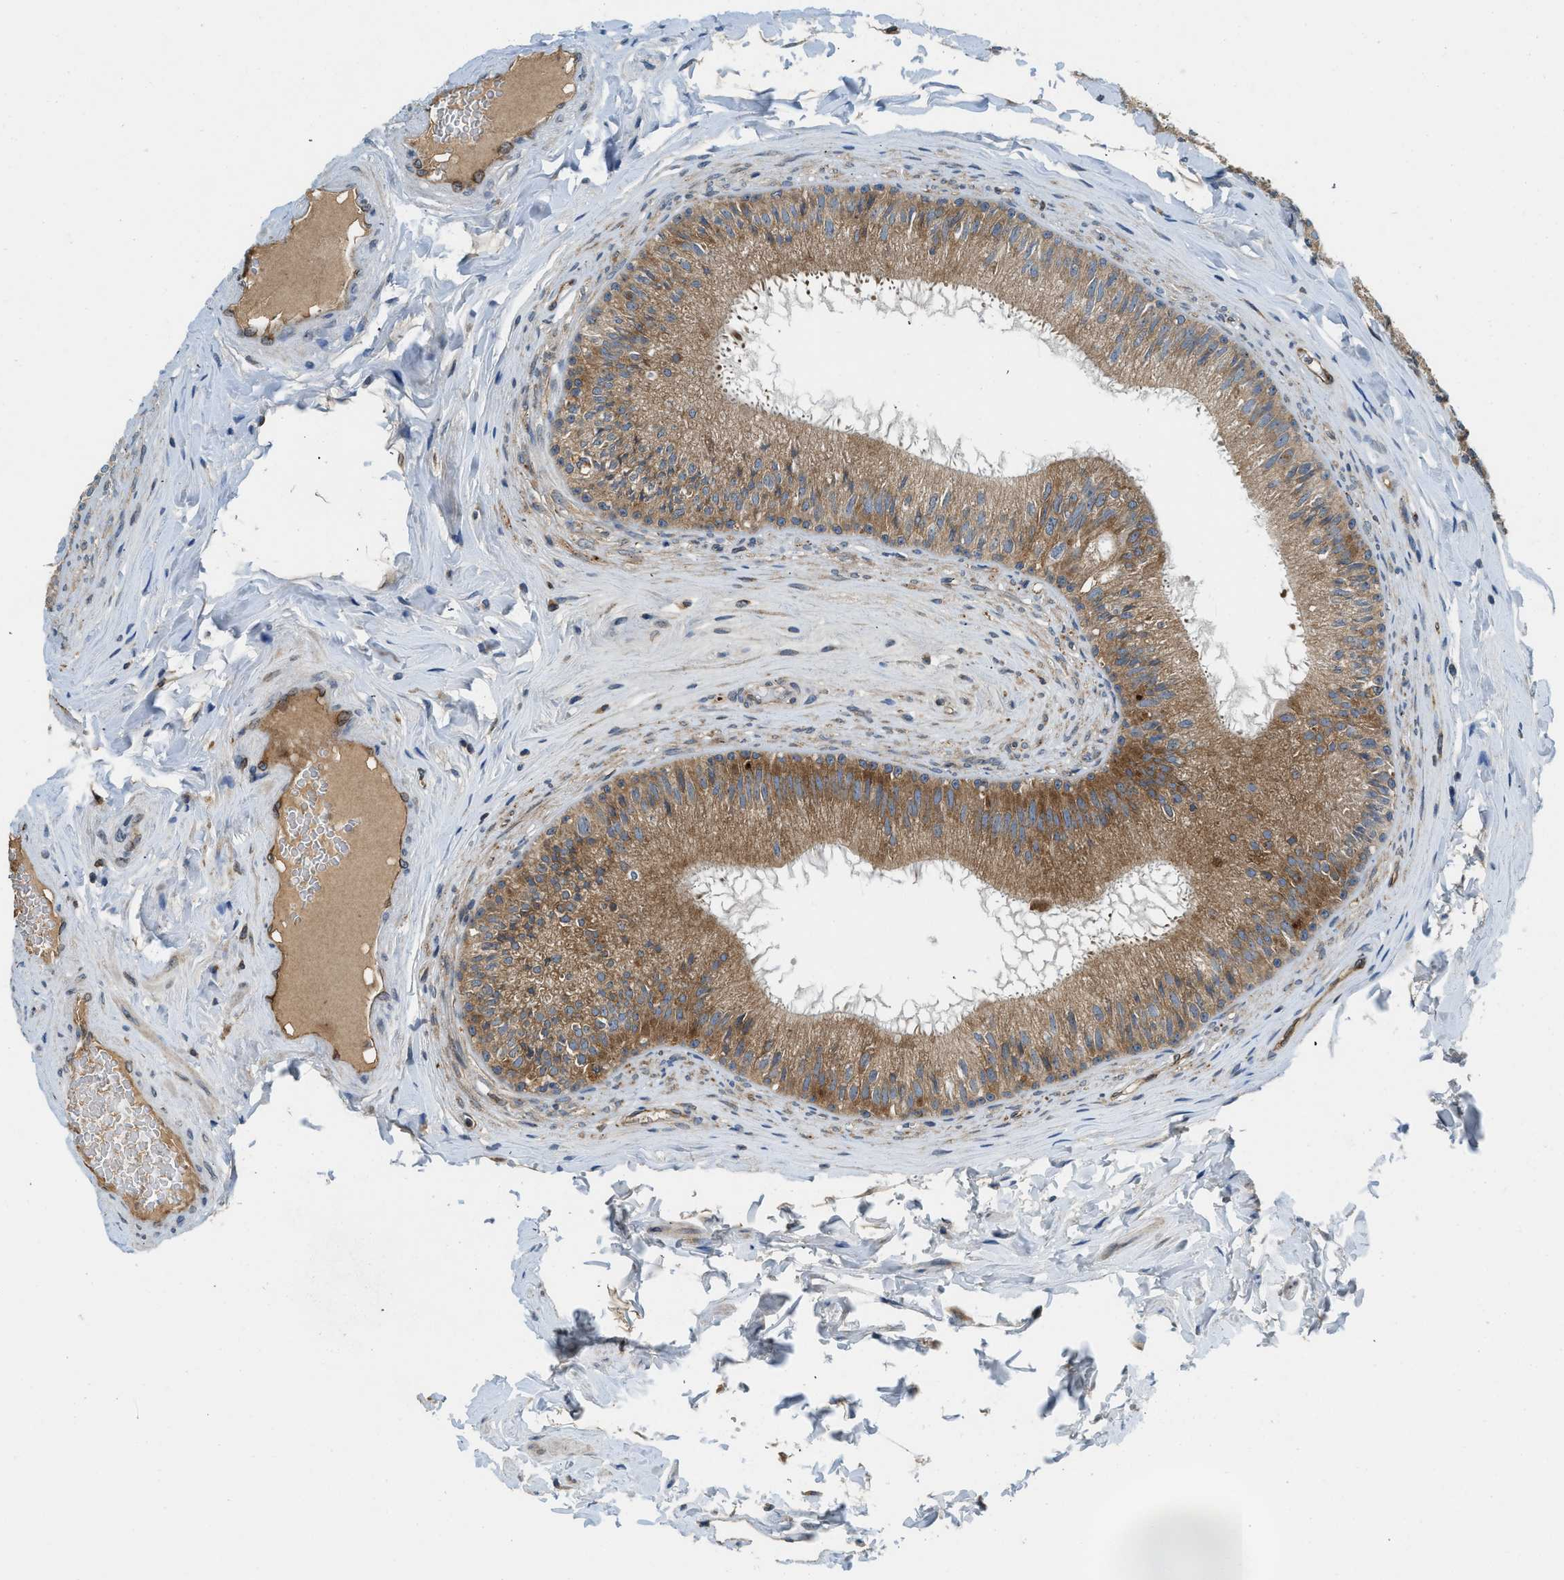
{"staining": {"intensity": "moderate", "quantity": ">75%", "location": "cytoplasmic/membranous"}, "tissue": "epididymis", "cell_type": "Glandular cells", "image_type": "normal", "snomed": [{"axis": "morphology", "description": "Normal tissue, NOS"}, {"axis": "topography", "description": "Testis"}, {"axis": "topography", "description": "Epididymis"}], "caption": "Glandular cells display moderate cytoplasmic/membranous expression in approximately >75% of cells in unremarkable epididymis.", "gene": "BCAP31", "patient": {"sex": "male", "age": 36}}